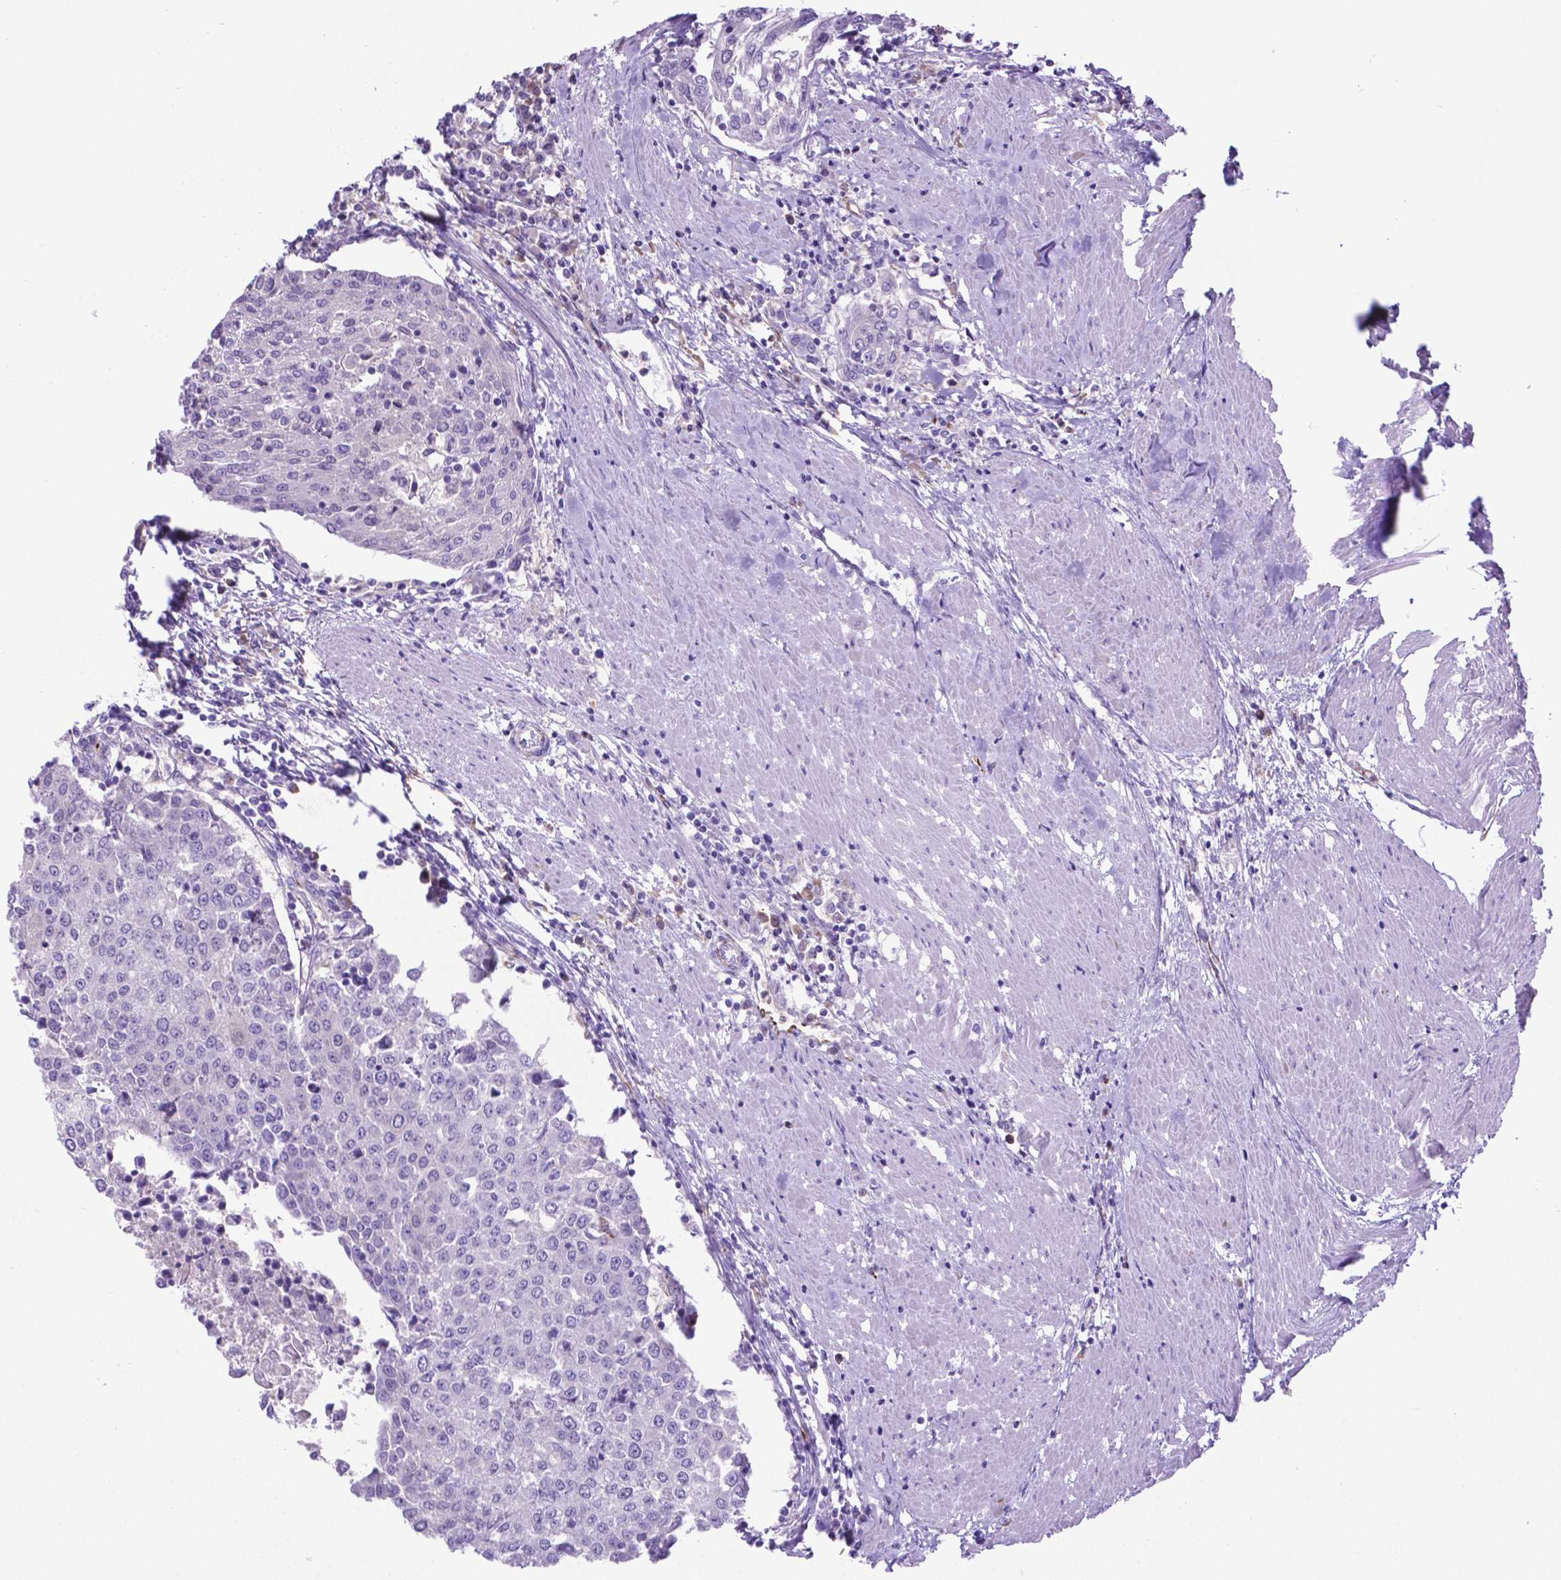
{"staining": {"intensity": "negative", "quantity": "none", "location": "none"}, "tissue": "urothelial cancer", "cell_type": "Tumor cells", "image_type": "cancer", "snomed": [{"axis": "morphology", "description": "Urothelial carcinoma, High grade"}, {"axis": "topography", "description": "Urinary bladder"}], "caption": "This histopathology image is of urothelial cancer stained with immunohistochemistry (IHC) to label a protein in brown with the nuclei are counter-stained blue. There is no positivity in tumor cells.", "gene": "LZTR1", "patient": {"sex": "female", "age": 85}}